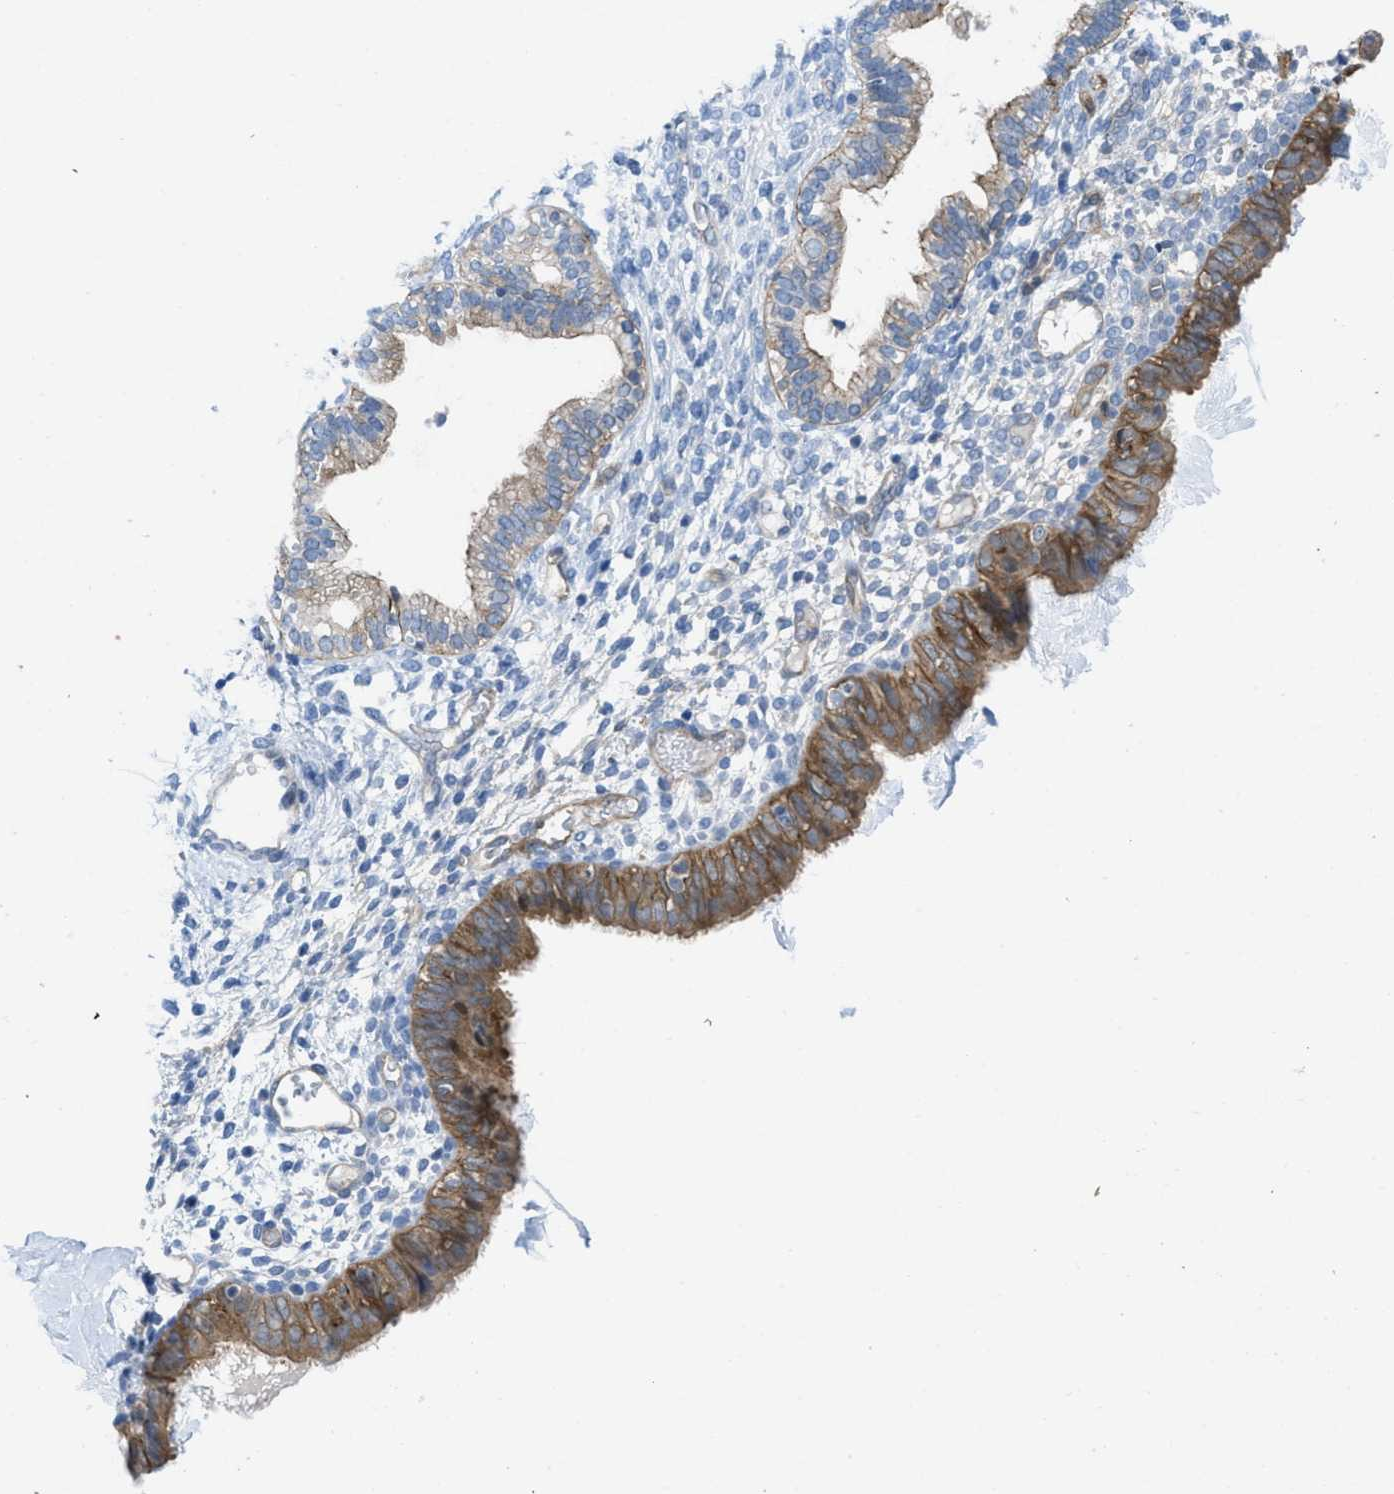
{"staining": {"intensity": "moderate", "quantity": "<25%", "location": "cytoplasmic/membranous"}, "tissue": "endometrium", "cell_type": "Cells in endometrial stroma", "image_type": "normal", "snomed": [{"axis": "morphology", "description": "Normal tissue, NOS"}, {"axis": "topography", "description": "Endometrium"}], "caption": "Immunohistochemical staining of benign endometrium shows <25% levels of moderate cytoplasmic/membranous protein expression in about <25% of cells in endometrial stroma. (DAB = brown stain, brightfield microscopy at high magnification).", "gene": "PDLIM5", "patient": {"sex": "female", "age": 61}}